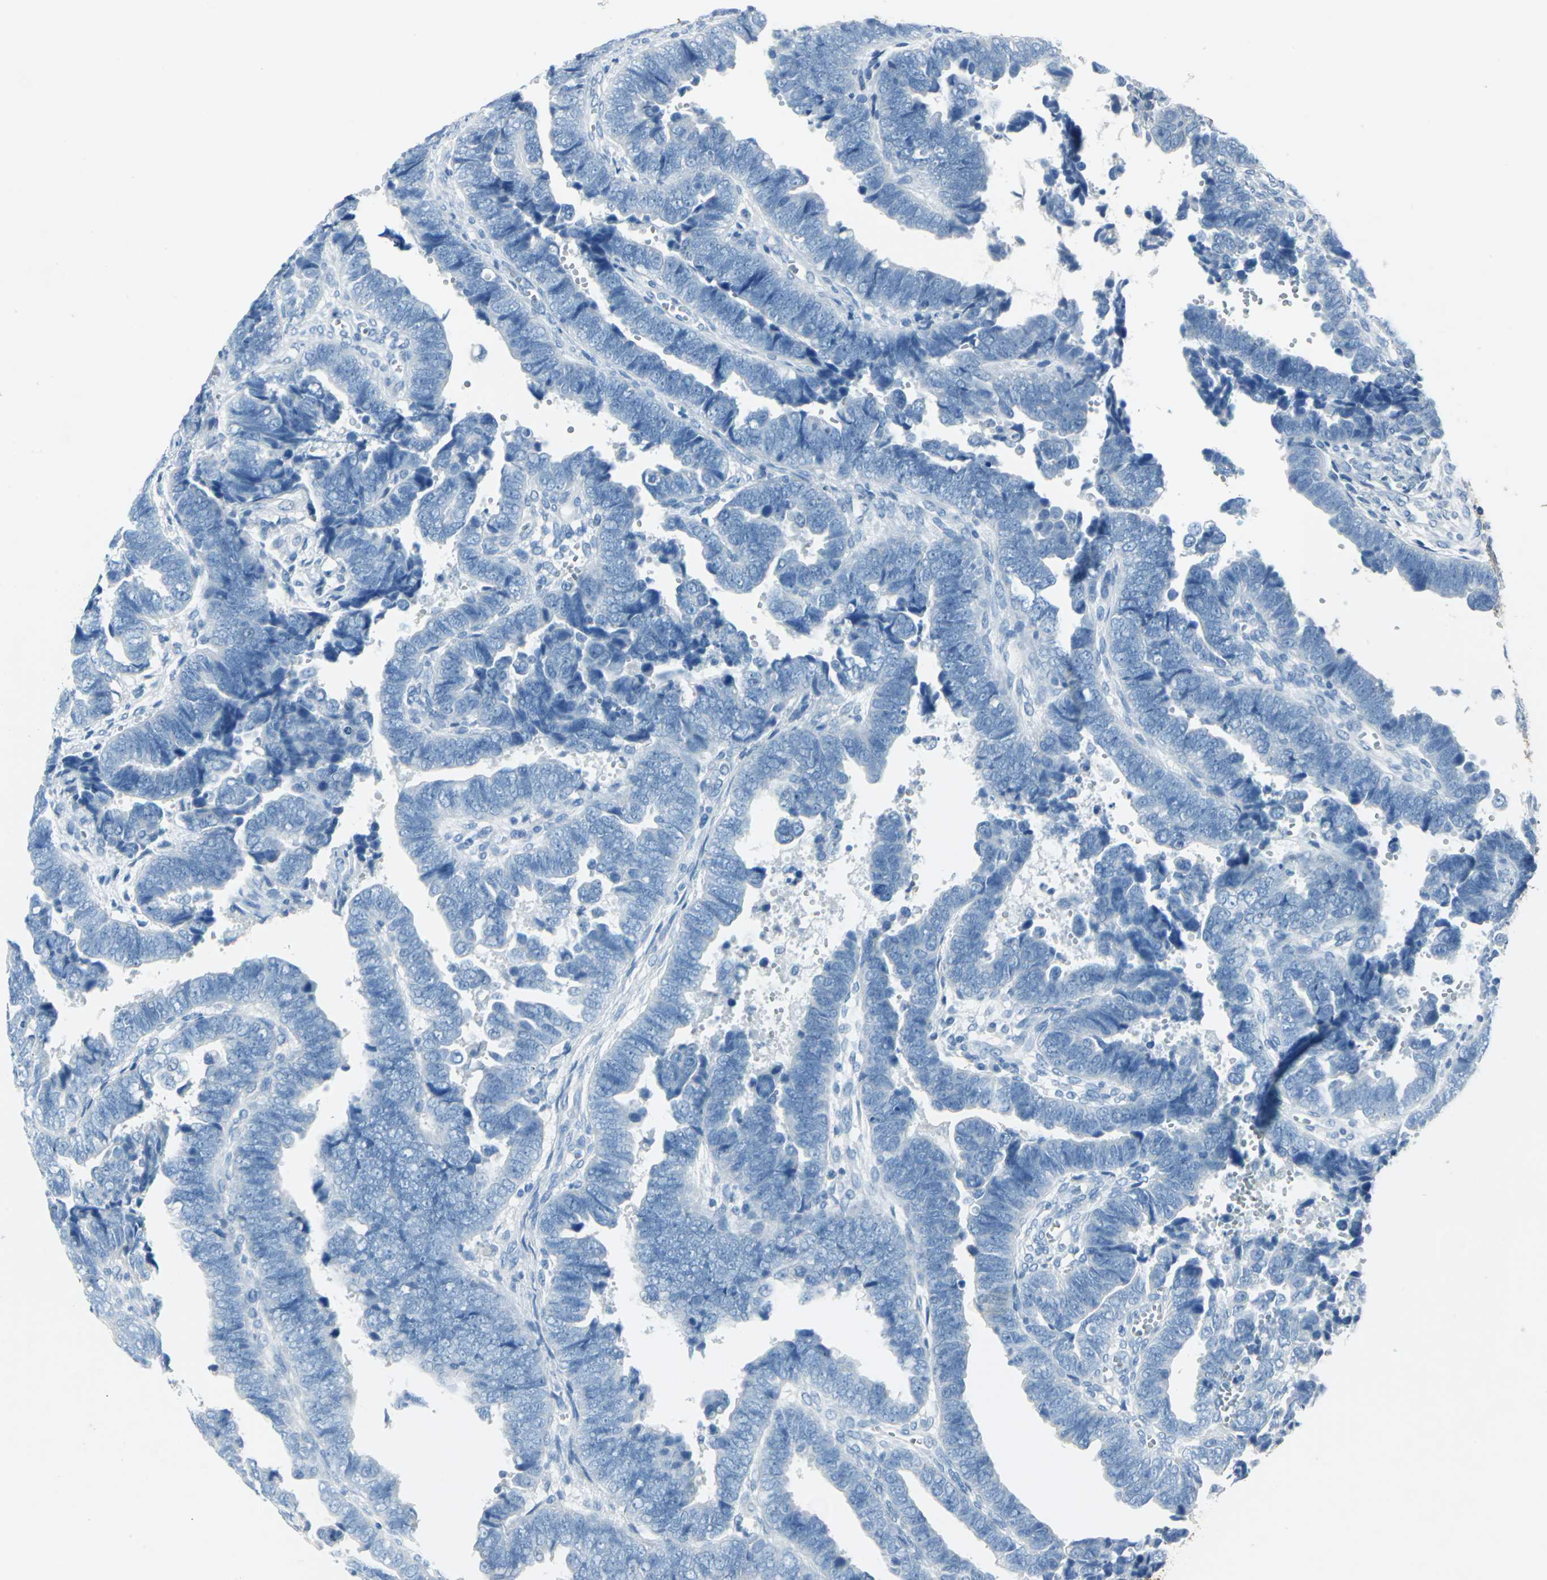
{"staining": {"intensity": "negative", "quantity": "none", "location": "none"}, "tissue": "endometrial cancer", "cell_type": "Tumor cells", "image_type": "cancer", "snomed": [{"axis": "morphology", "description": "Adenocarcinoma, NOS"}, {"axis": "topography", "description": "Endometrium"}], "caption": "An image of endometrial cancer stained for a protein exhibits no brown staining in tumor cells.", "gene": "SFN", "patient": {"sex": "female", "age": 75}}